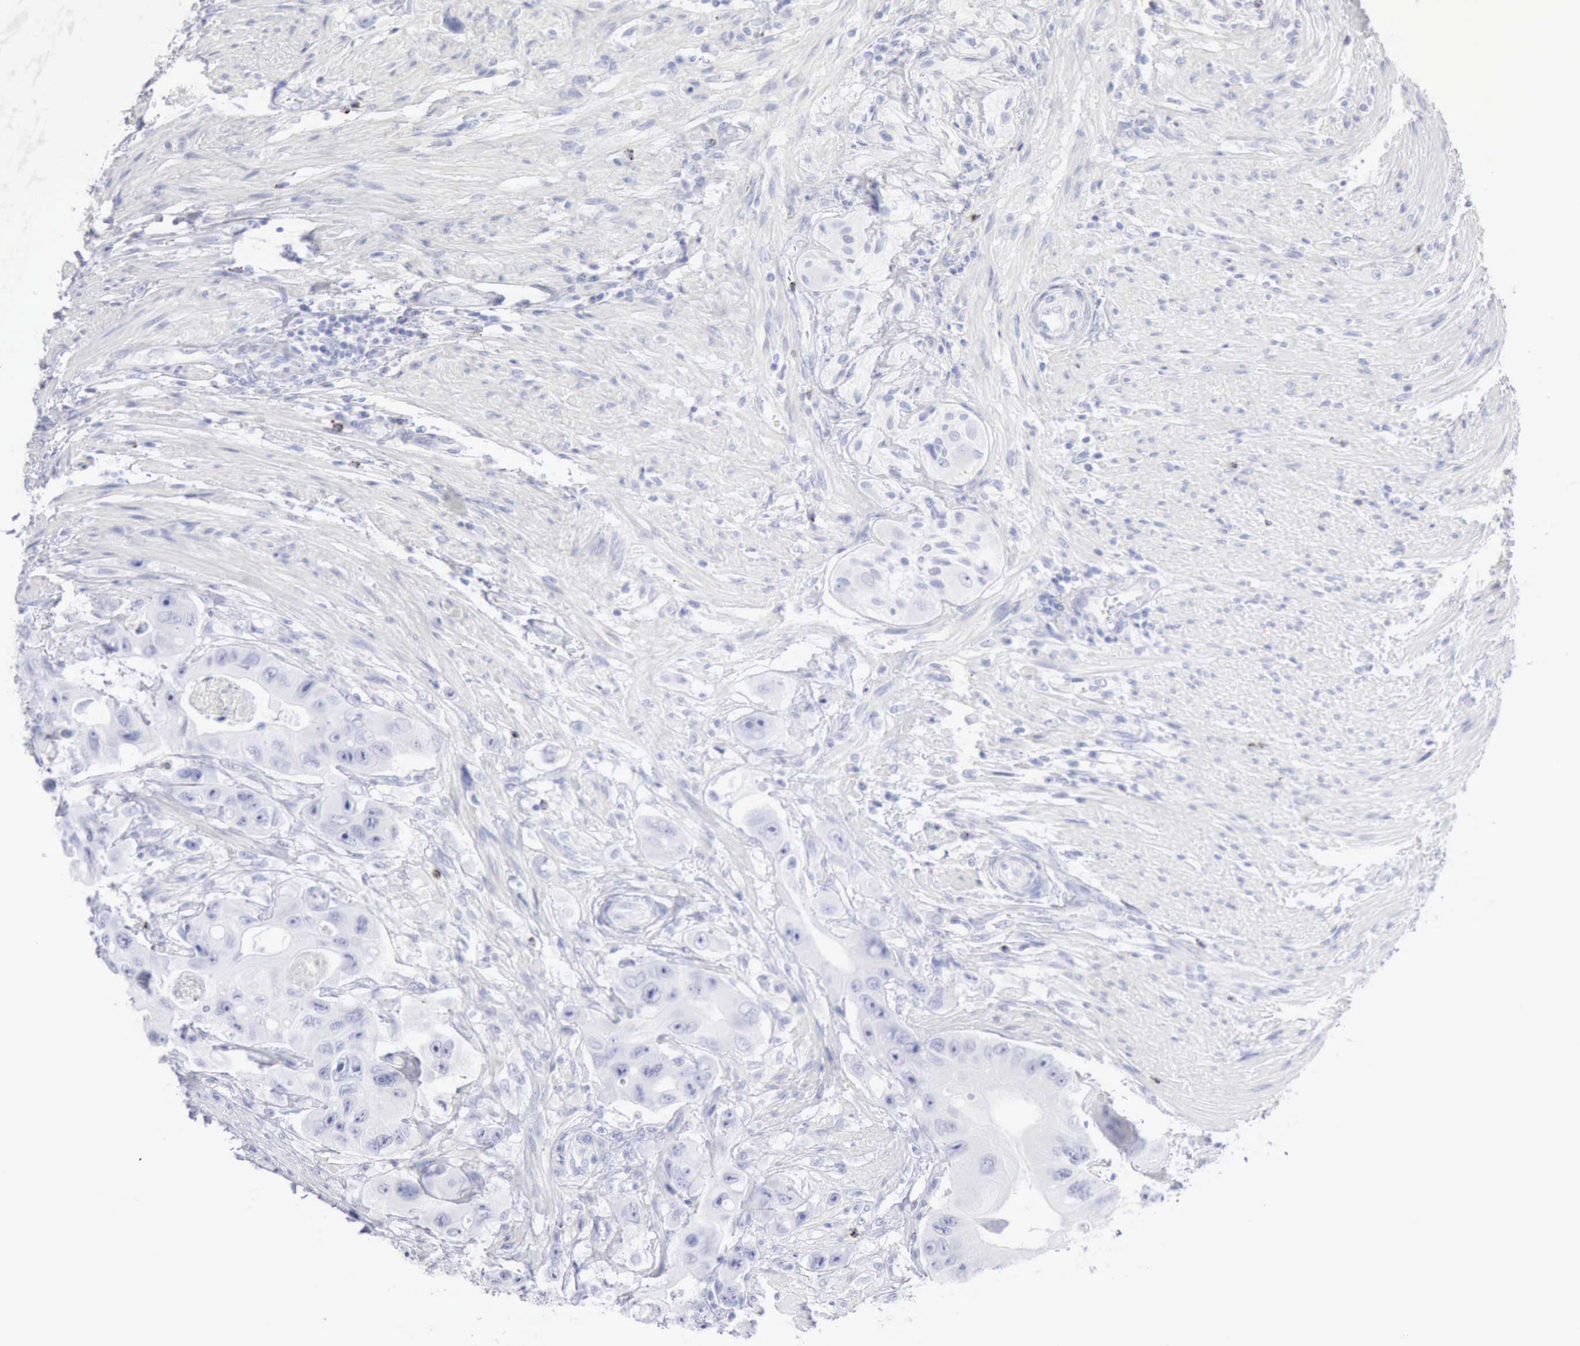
{"staining": {"intensity": "negative", "quantity": "none", "location": "none"}, "tissue": "colorectal cancer", "cell_type": "Tumor cells", "image_type": "cancer", "snomed": [{"axis": "morphology", "description": "Adenocarcinoma, NOS"}, {"axis": "topography", "description": "Colon"}], "caption": "DAB (3,3'-diaminobenzidine) immunohistochemical staining of adenocarcinoma (colorectal) displays no significant staining in tumor cells.", "gene": "GZMB", "patient": {"sex": "female", "age": 46}}